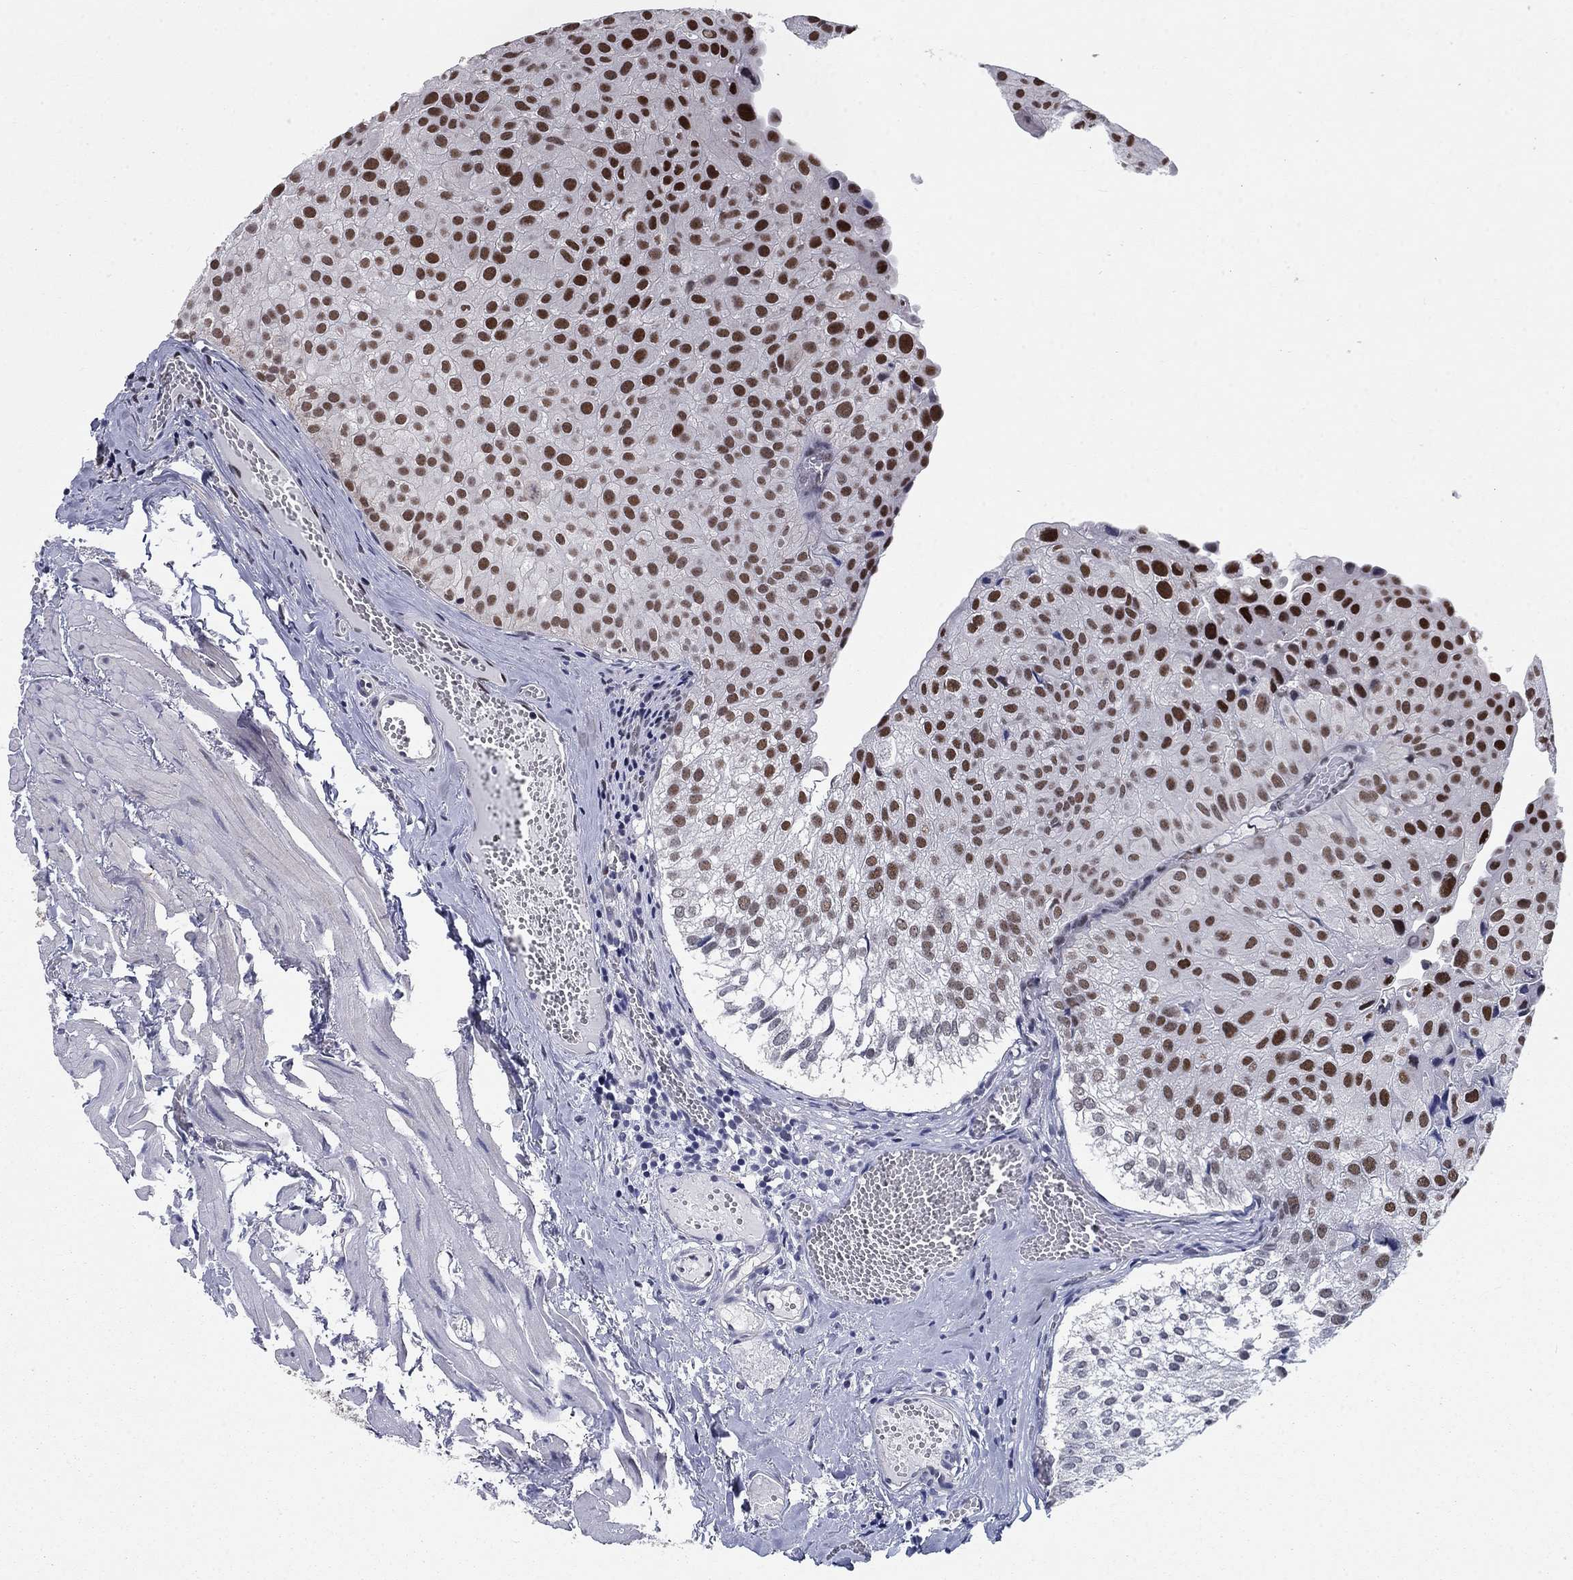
{"staining": {"intensity": "strong", "quantity": "25%-75%", "location": "nuclear"}, "tissue": "urothelial cancer", "cell_type": "Tumor cells", "image_type": "cancer", "snomed": [{"axis": "morphology", "description": "Urothelial carcinoma, Low grade"}, {"axis": "topography", "description": "Urinary bladder"}], "caption": "IHC of human urothelial carcinoma (low-grade) reveals high levels of strong nuclear positivity in approximately 25%-75% of tumor cells.", "gene": "RPRD1B", "patient": {"sex": "female", "age": 78}}